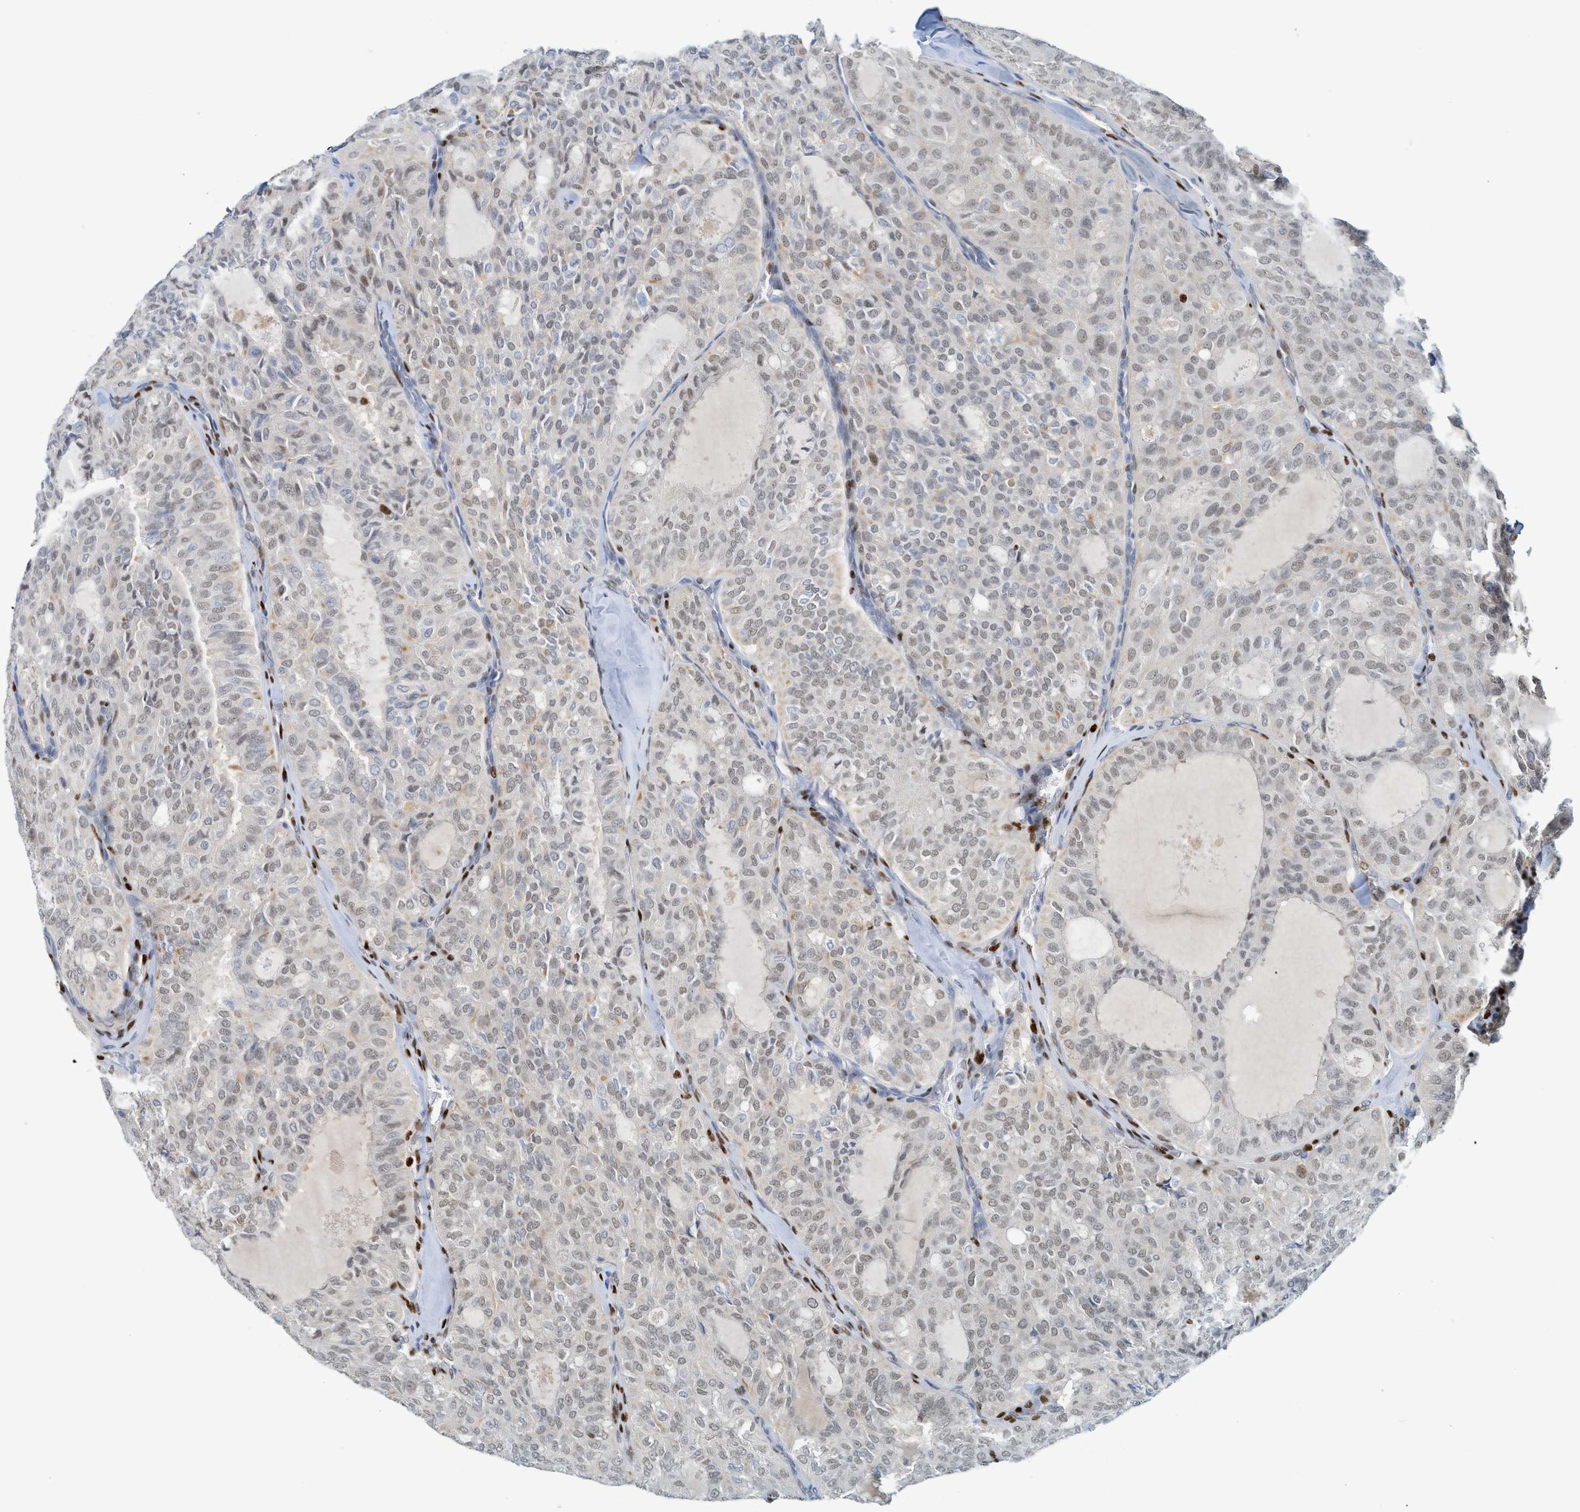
{"staining": {"intensity": "weak", "quantity": "25%-75%", "location": "nuclear"}, "tissue": "thyroid cancer", "cell_type": "Tumor cells", "image_type": "cancer", "snomed": [{"axis": "morphology", "description": "Follicular adenoma carcinoma, NOS"}, {"axis": "topography", "description": "Thyroid gland"}], "caption": "A brown stain labels weak nuclear expression of a protein in human thyroid follicular adenoma carcinoma tumor cells.", "gene": "SH3D19", "patient": {"sex": "male", "age": 75}}